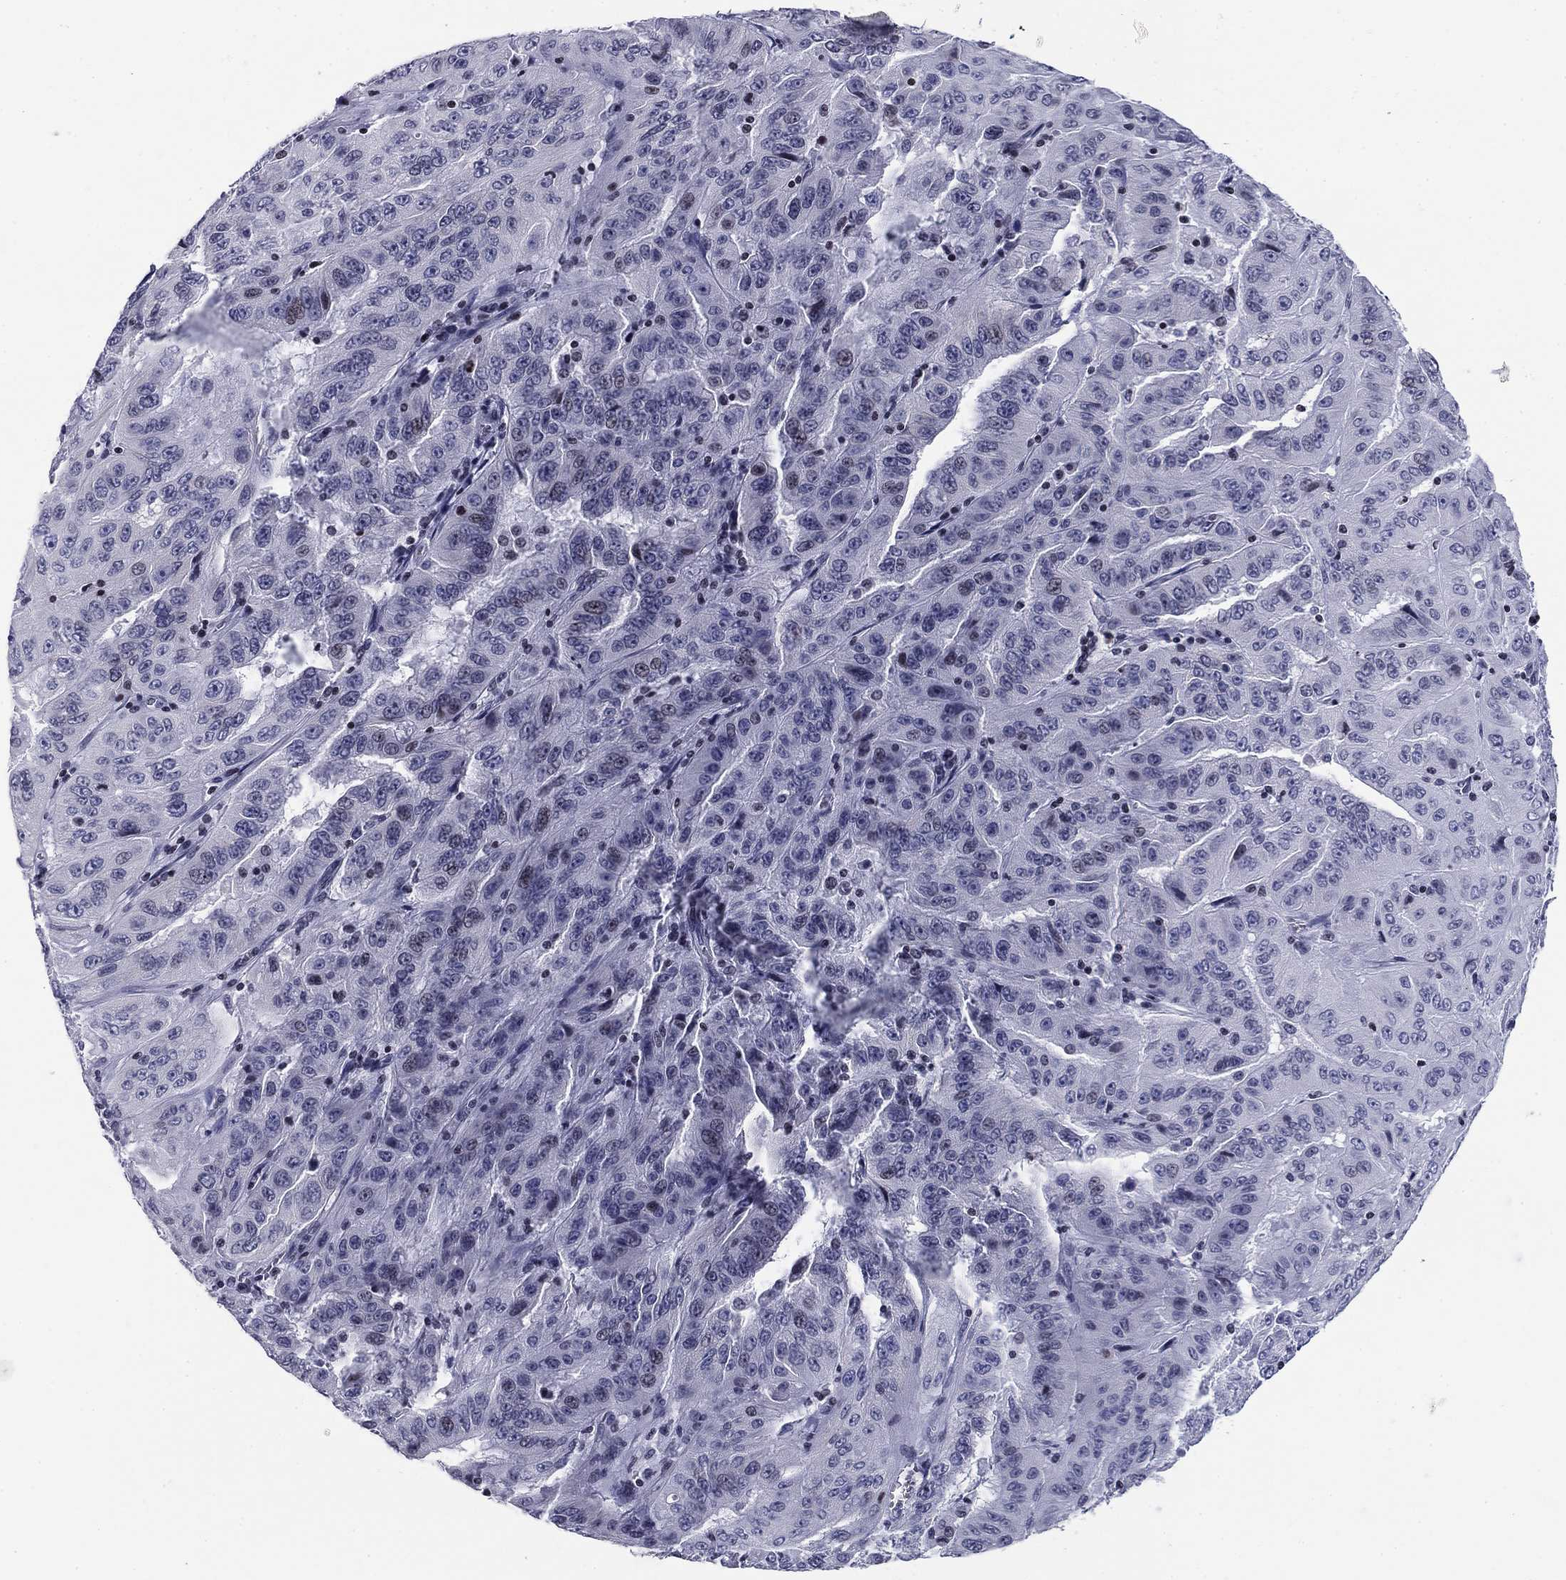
{"staining": {"intensity": "negative", "quantity": "none", "location": "none"}, "tissue": "pancreatic cancer", "cell_type": "Tumor cells", "image_type": "cancer", "snomed": [{"axis": "morphology", "description": "Adenocarcinoma, NOS"}, {"axis": "topography", "description": "Pancreas"}], "caption": "High power microscopy image of an immunohistochemistry histopathology image of pancreatic adenocarcinoma, revealing no significant staining in tumor cells.", "gene": "CCDC144A", "patient": {"sex": "male", "age": 63}}